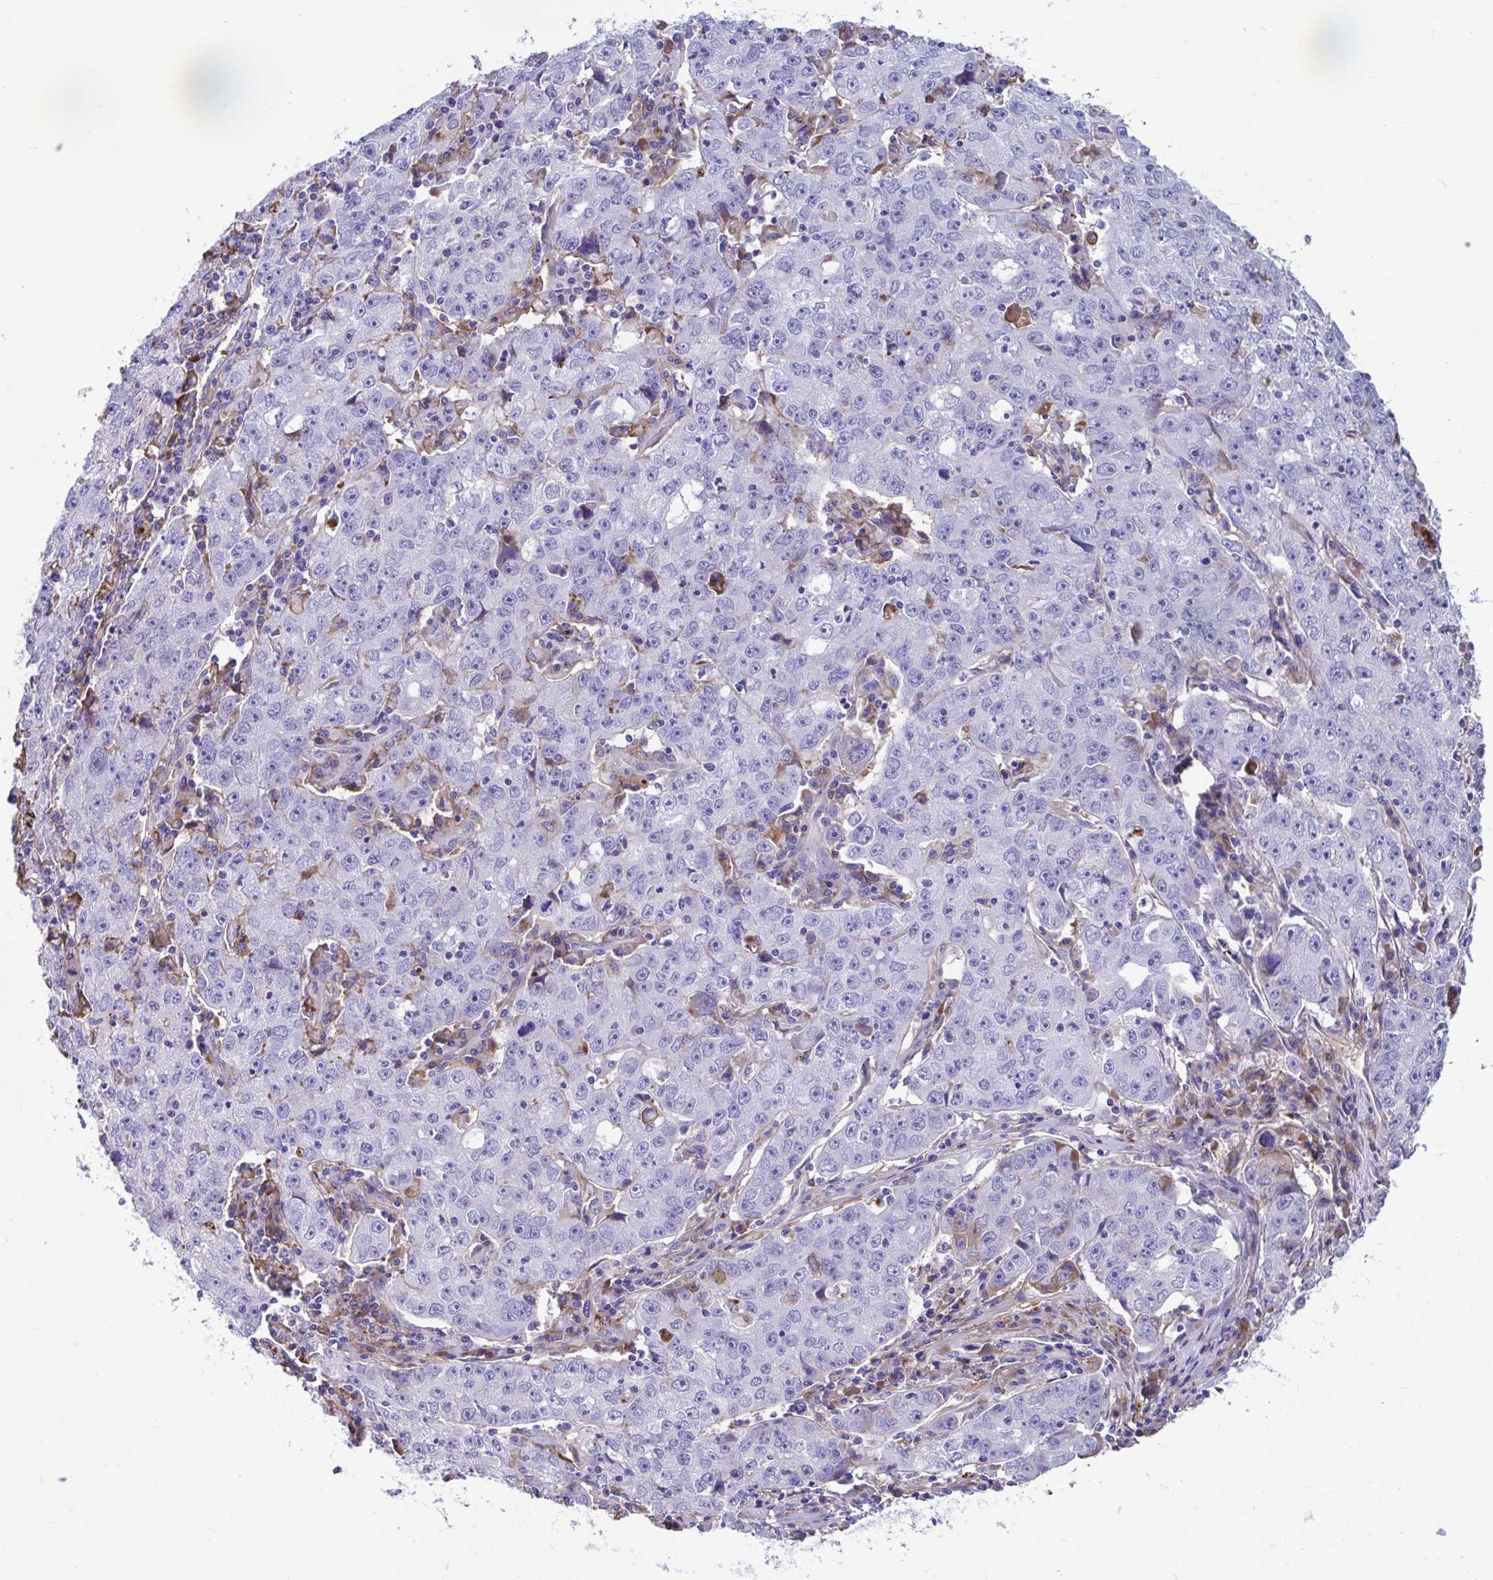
{"staining": {"intensity": "negative", "quantity": "none", "location": "none"}, "tissue": "lung cancer", "cell_type": "Tumor cells", "image_type": "cancer", "snomed": [{"axis": "morphology", "description": "Normal morphology"}, {"axis": "morphology", "description": "Adenocarcinoma, NOS"}, {"axis": "topography", "description": "Lymph node"}, {"axis": "topography", "description": "Lung"}], "caption": "Immunohistochemistry (IHC) micrograph of neoplastic tissue: human lung adenocarcinoma stained with DAB displays no significant protein expression in tumor cells.", "gene": "SMIM9", "patient": {"sex": "female", "age": 57}}